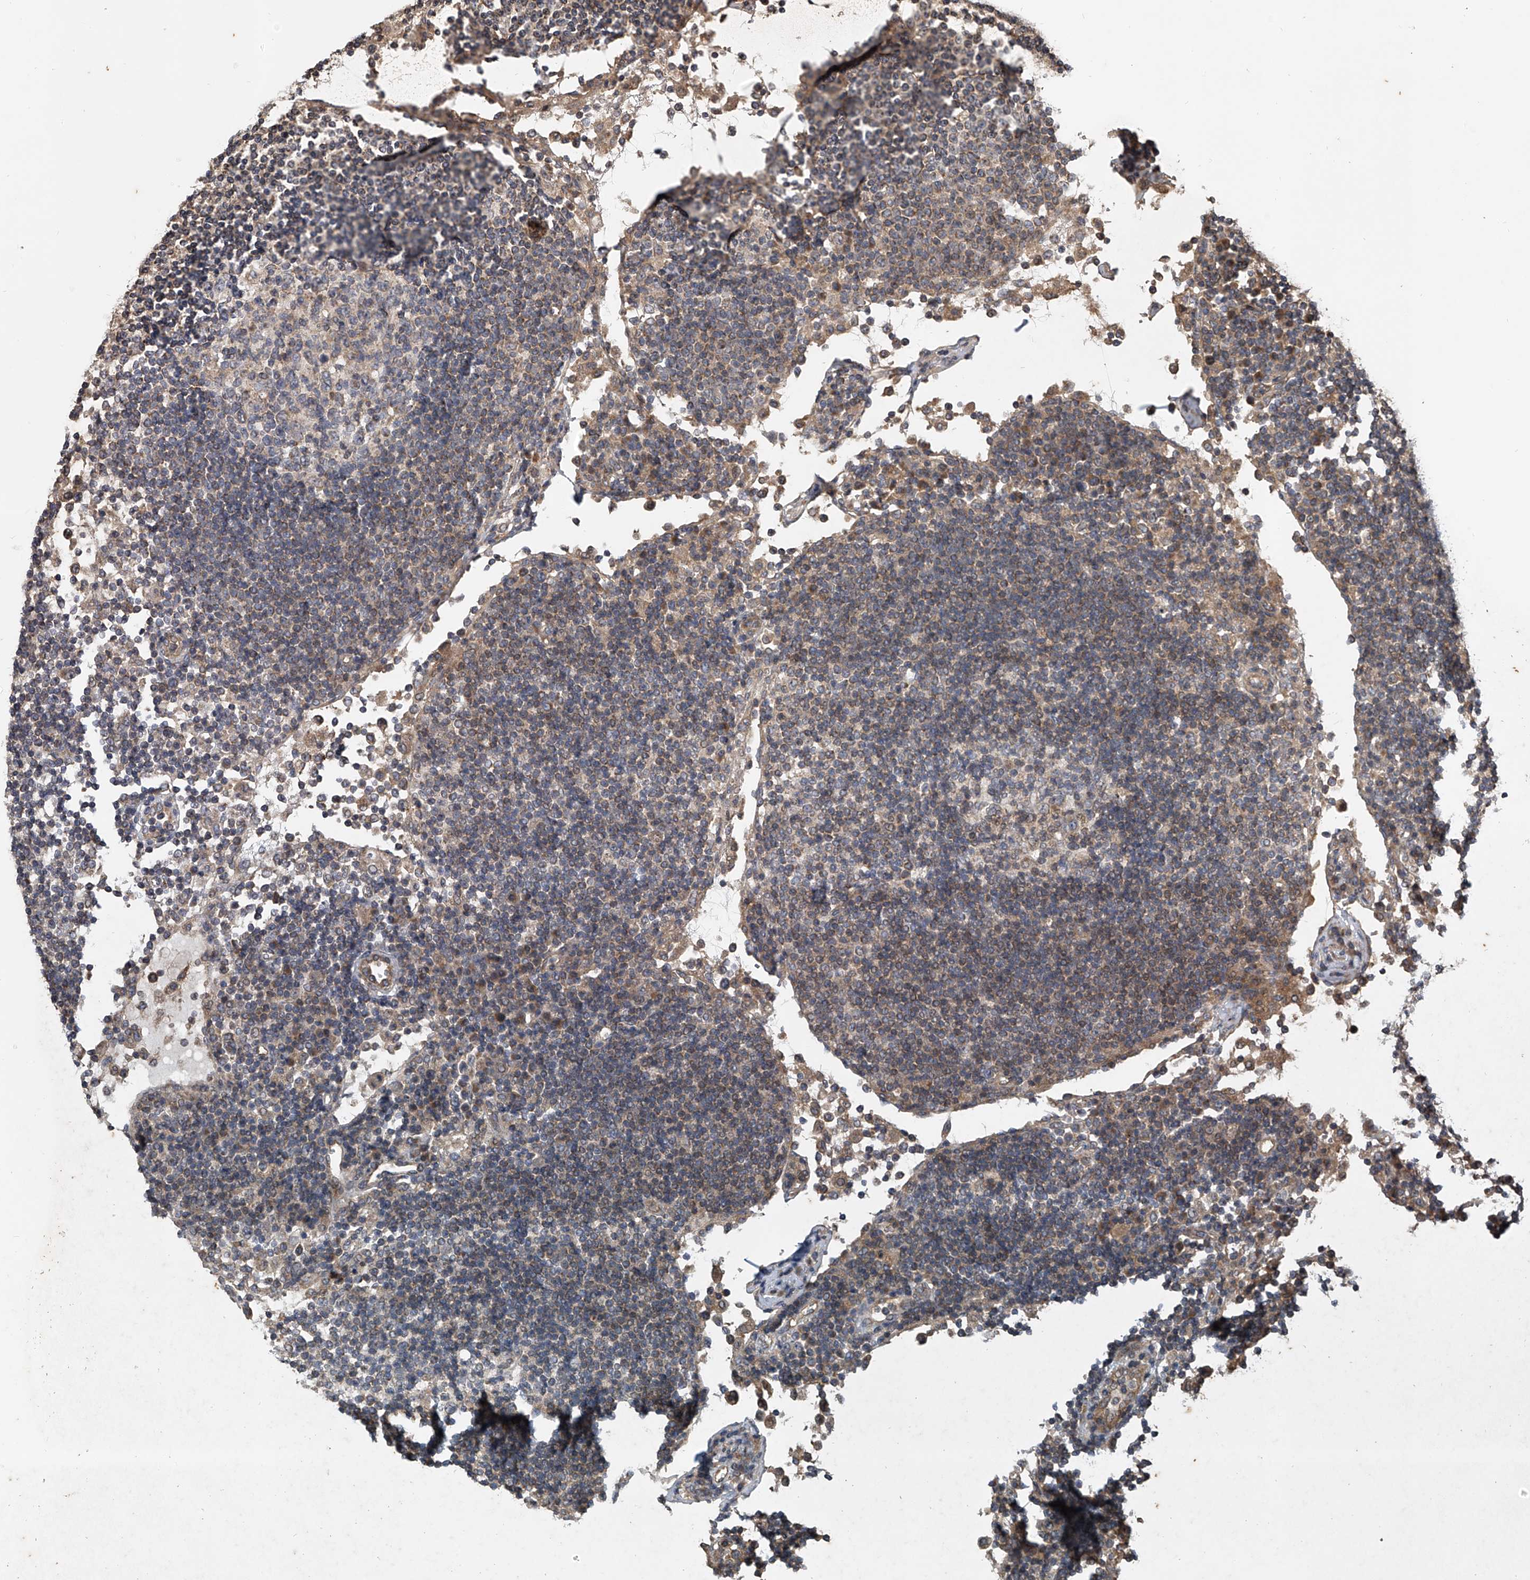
{"staining": {"intensity": "weak", "quantity": "<25%", "location": "cytoplasmic/membranous"}, "tissue": "lymph node", "cell_type": "Germinal center cells", "image_type": "normal", "snomed": [{"axis": "morphology", "description": "Normal tissue, NOS"}, {"axis": "topography", "description": "Lymph node"}], "caption": "Immunohistochemistry (IHC) photomicrograph of benign lymph node stained for a protein (brown), which demonstrates no staining in germinal center cells. (Stains: DAB (3,3'-diaminobenzidine) immunohistochemistry with hematoxylin counter stain, Microscopy: brightfield microscopy at high magnification).", "gene": "NFS1", "patient": {"sex": "female", "age": 53}}